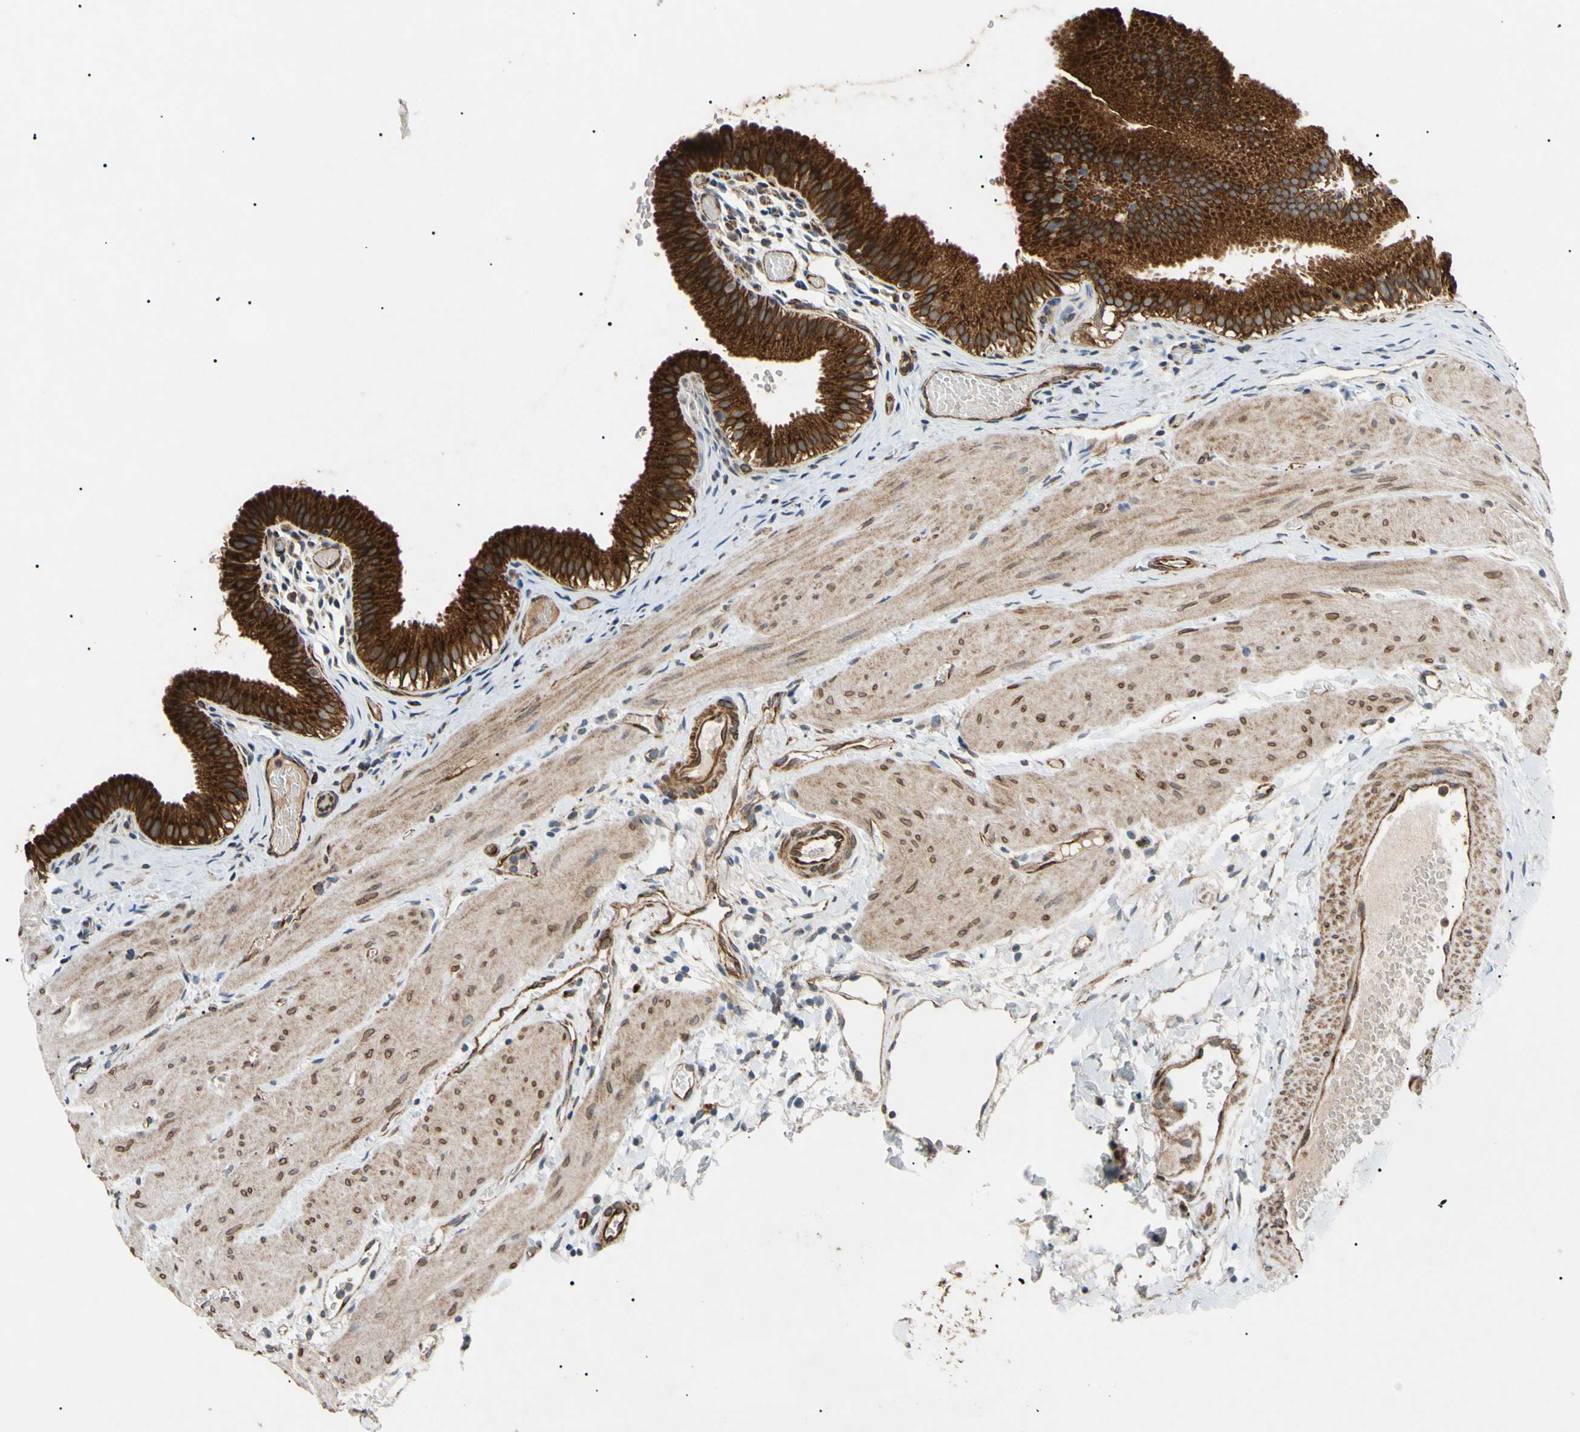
{"staining": {"intensity": "strong", "quantity": ">75%", "location": "cytoplasmic/membranous,nuclear"}, "tissue": "gallbladder", "cell_type": "Glandular cells", "image_type": "normal", "snomed": [{"axis": "morphology", "description": "Normal tissue, NOS"}, {"axis": "topography", "description": "Gallbladder"}], "caption": "High-power microscopy captured an IHC micrograph of benign gallbladder, revealing strong cytoplasmic/membranous,nuclear staining in about >75% of glandular cells.", "gene": "TUBB4A", "patient": {"sex": "female", "age": 26}}